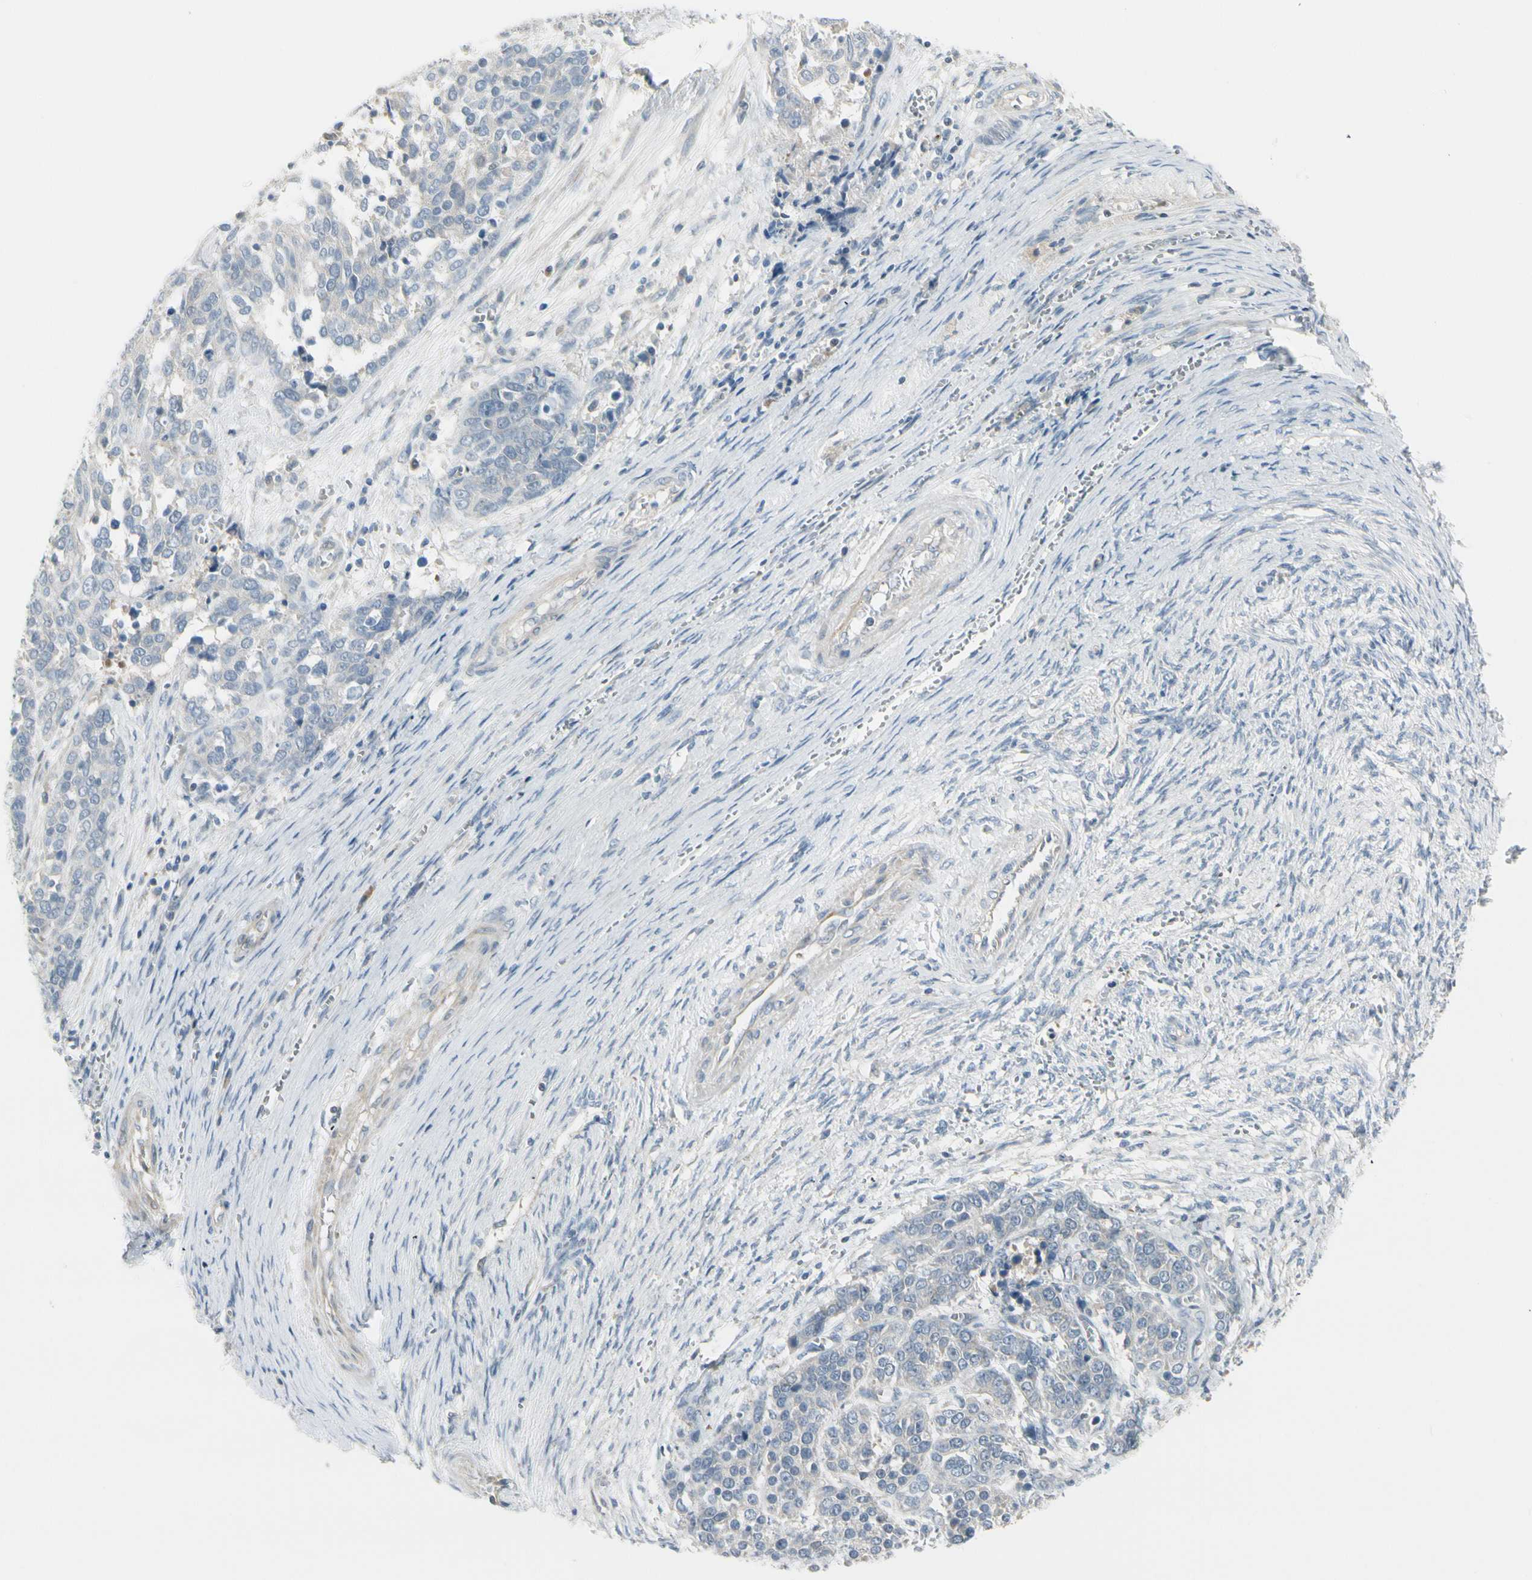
{"staining": {"intensity": "negative", "quantity": "none", "location": "none"}, "tissue": "ovarian cancer", "cell_type": "Tumor cells", "image_type": "cancer", "snomed": [{"axis": "morphology", "description": "Cystadenocarcinoma, serous, NOS"}, {"axis": "topography", "description": "Ovary"}], "caption": "An immunohistochemistry micrograph of ovarian serous cystadenocarcinoma is shown. There is no staining in tumor cells of ovarian serous cystadenocarcinoma.", "gene": "CYP2E1", "patient": {"sex": "female", "age": 44}}